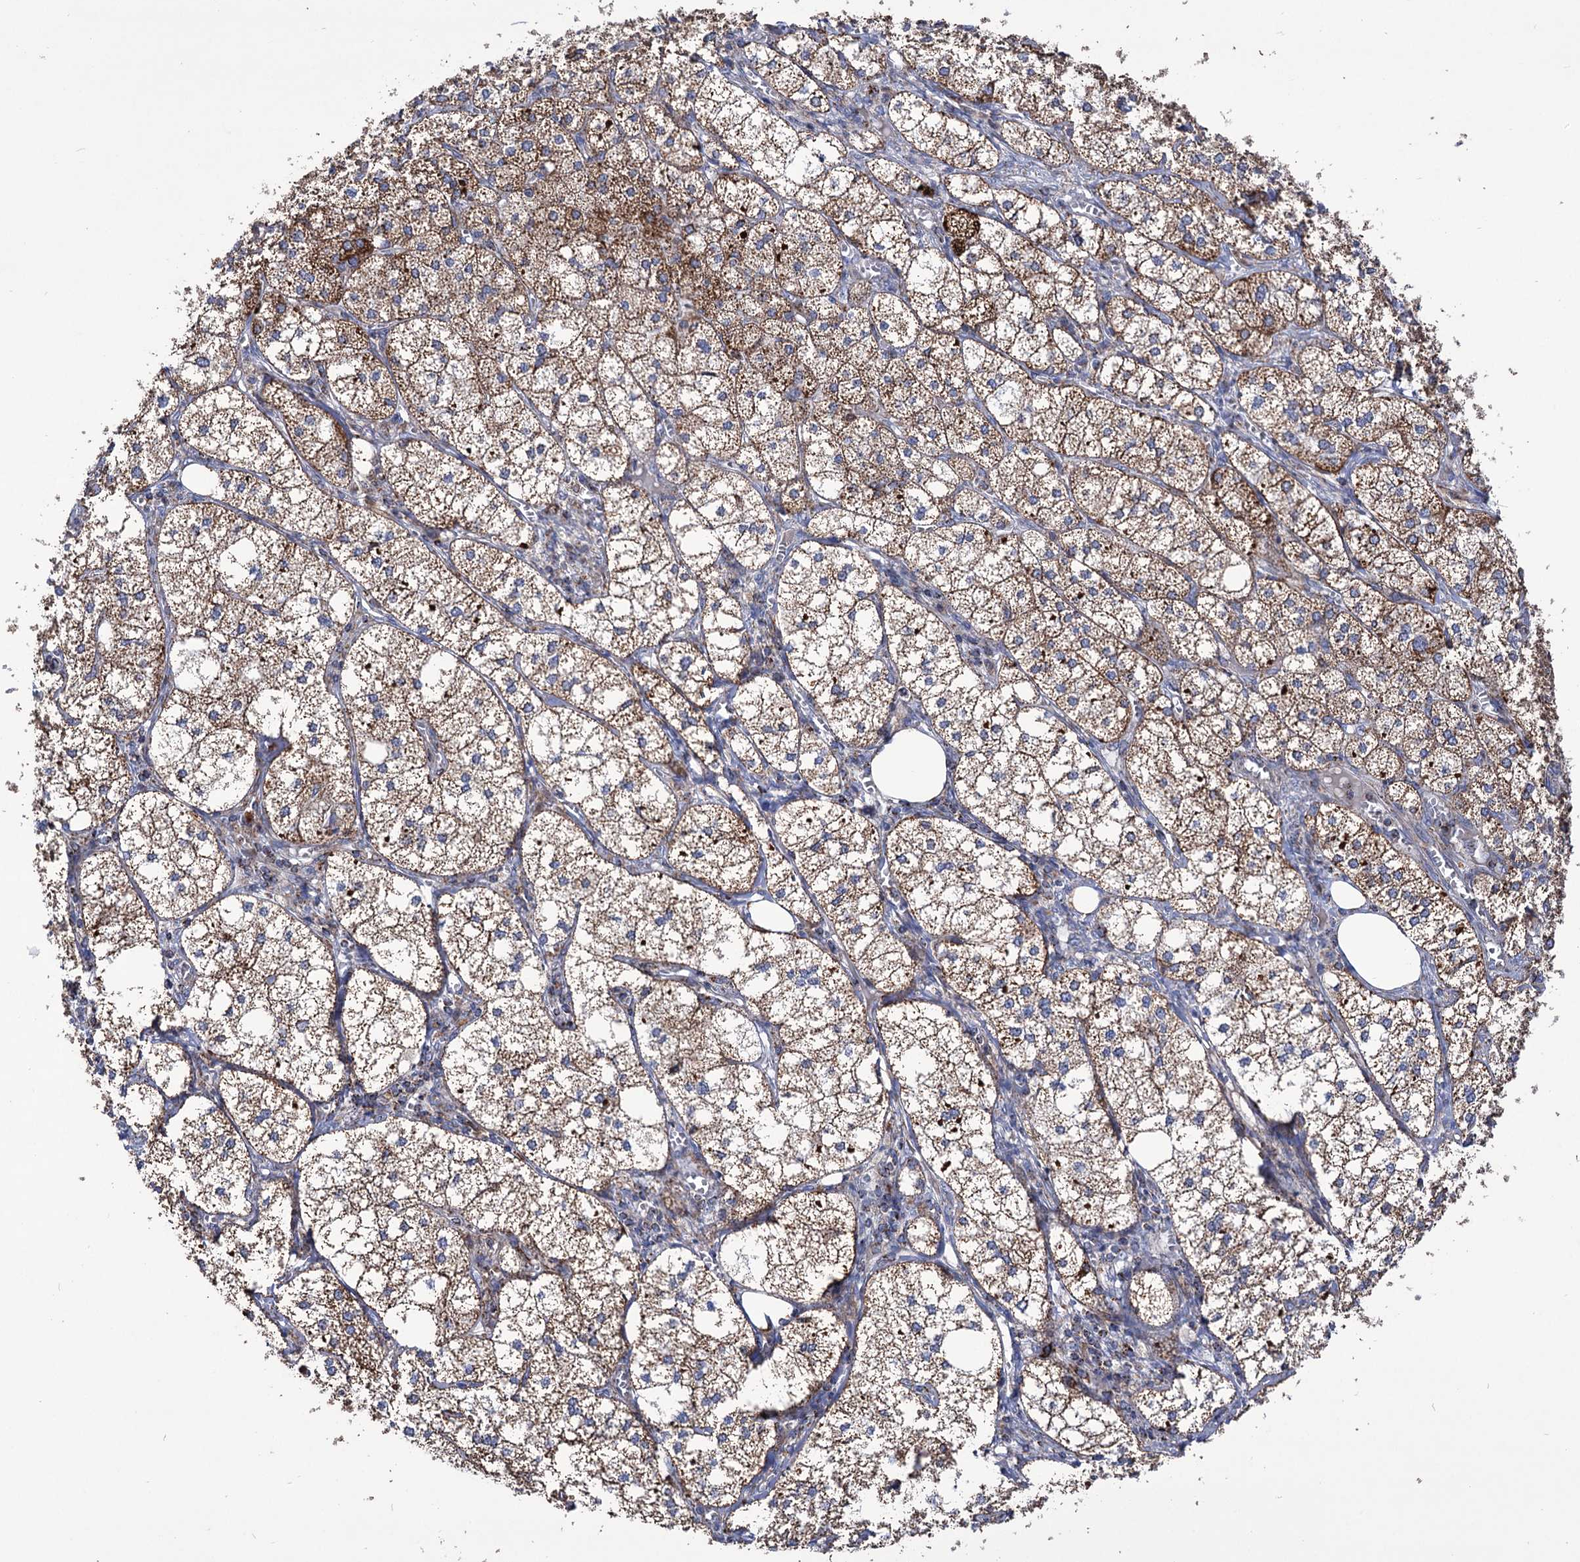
{"staining": {"intensity": "strong", "quantity": "25%-75%", "location": "cytoplasmic/membranous"}, "tissue": "adrenal gland", "cell_type": "Glandular cells", "image_type": "normal", "snomed": [{"axis": "morphology", "description": "Normal tissue, NOS"}, {"axis": "topography", "description": "Adrenal gland"}], "caption": "Immunohistochemistry of benign human adrenal gland reveals high levels of strong cytoplasmic/membranous positivity in approximately 25%-75% of glandular cells.", "gene": "ABHD10", "patient": {"sex": "female", "age": 61}}